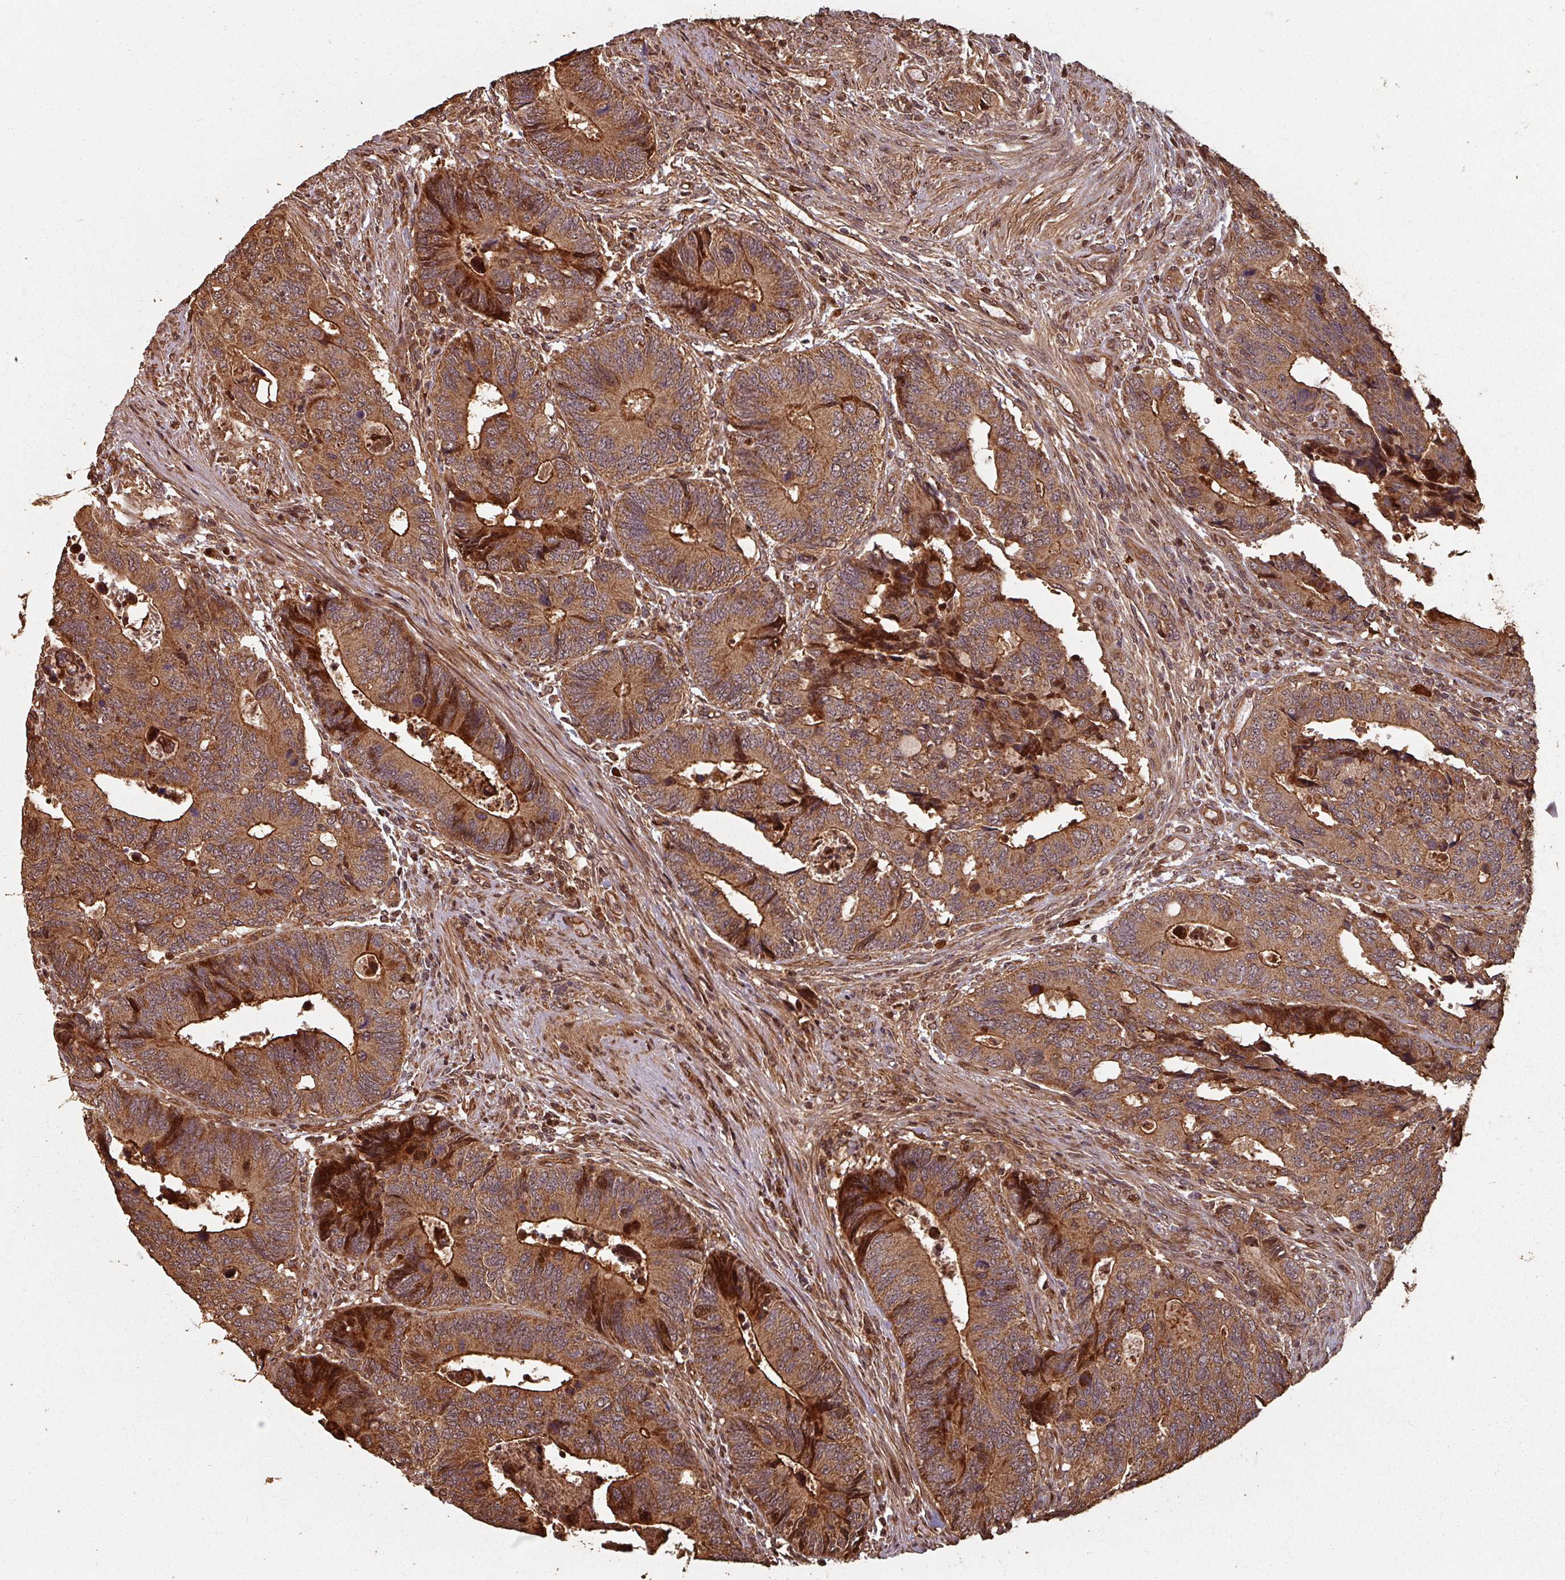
{"staining": {"intensity": "strong", "quantity": ">75%", "location": "cytoplasmic/membranous,nuclear"}, "tissue": "colorectal cancer", "cell_type": "Tumor cells", "image_type": "cancer", "snomed": [{"axis": "morphology", "description": "Adenocarcinoma, NOS"}, {"axis": "topography", "description": "Colon"}], "caption": "Colorectal cancer tissue reveals strong cytoplasmic/membranous and nuclear expression in approximately >75% of tumor cells, visualized by immunohistochemistry.", "gene": "EID1", "patient": {"sex": "male", "age": 87}}